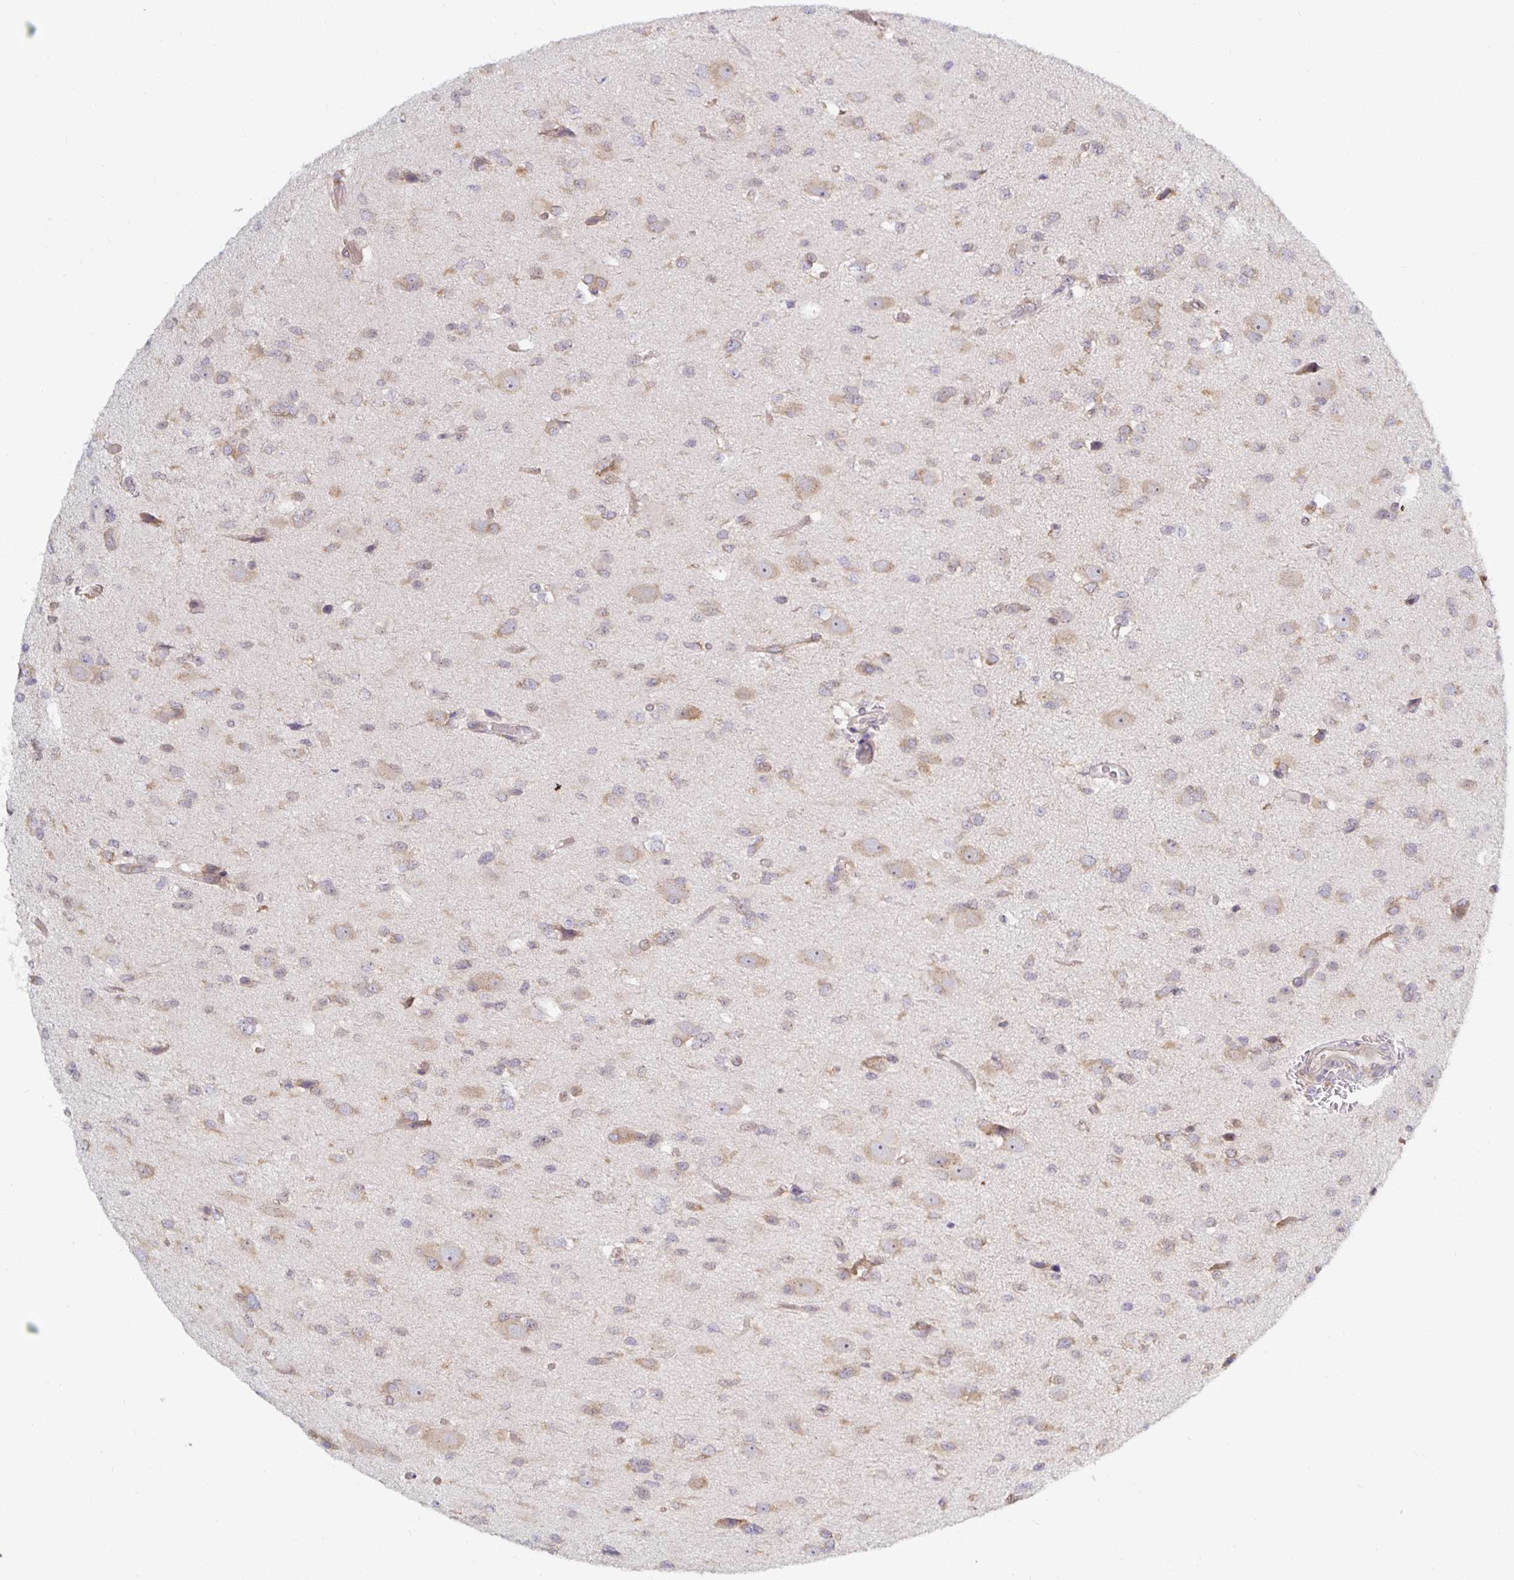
{"staining": {"intensity": "weak", "quantity": ">75%", "location": "cytoplasmic/membranous"}, "tissue": "glioma", "cell_type": "Tumor cells", "image_type": "cancer", "snomed": [{"axis": "morphology", "description": "Glioma, malignant, Low grade"}, {"axis": "topography", "description": "Brain"}], "caption": "Human glioma stained for a protein (brown) demonstrates weak cytoplasmic/membranous positive staining in approximately >75% of tumor cells.", "gene": "PDAP1", "patient": {"sex": "female", "age": 32}}